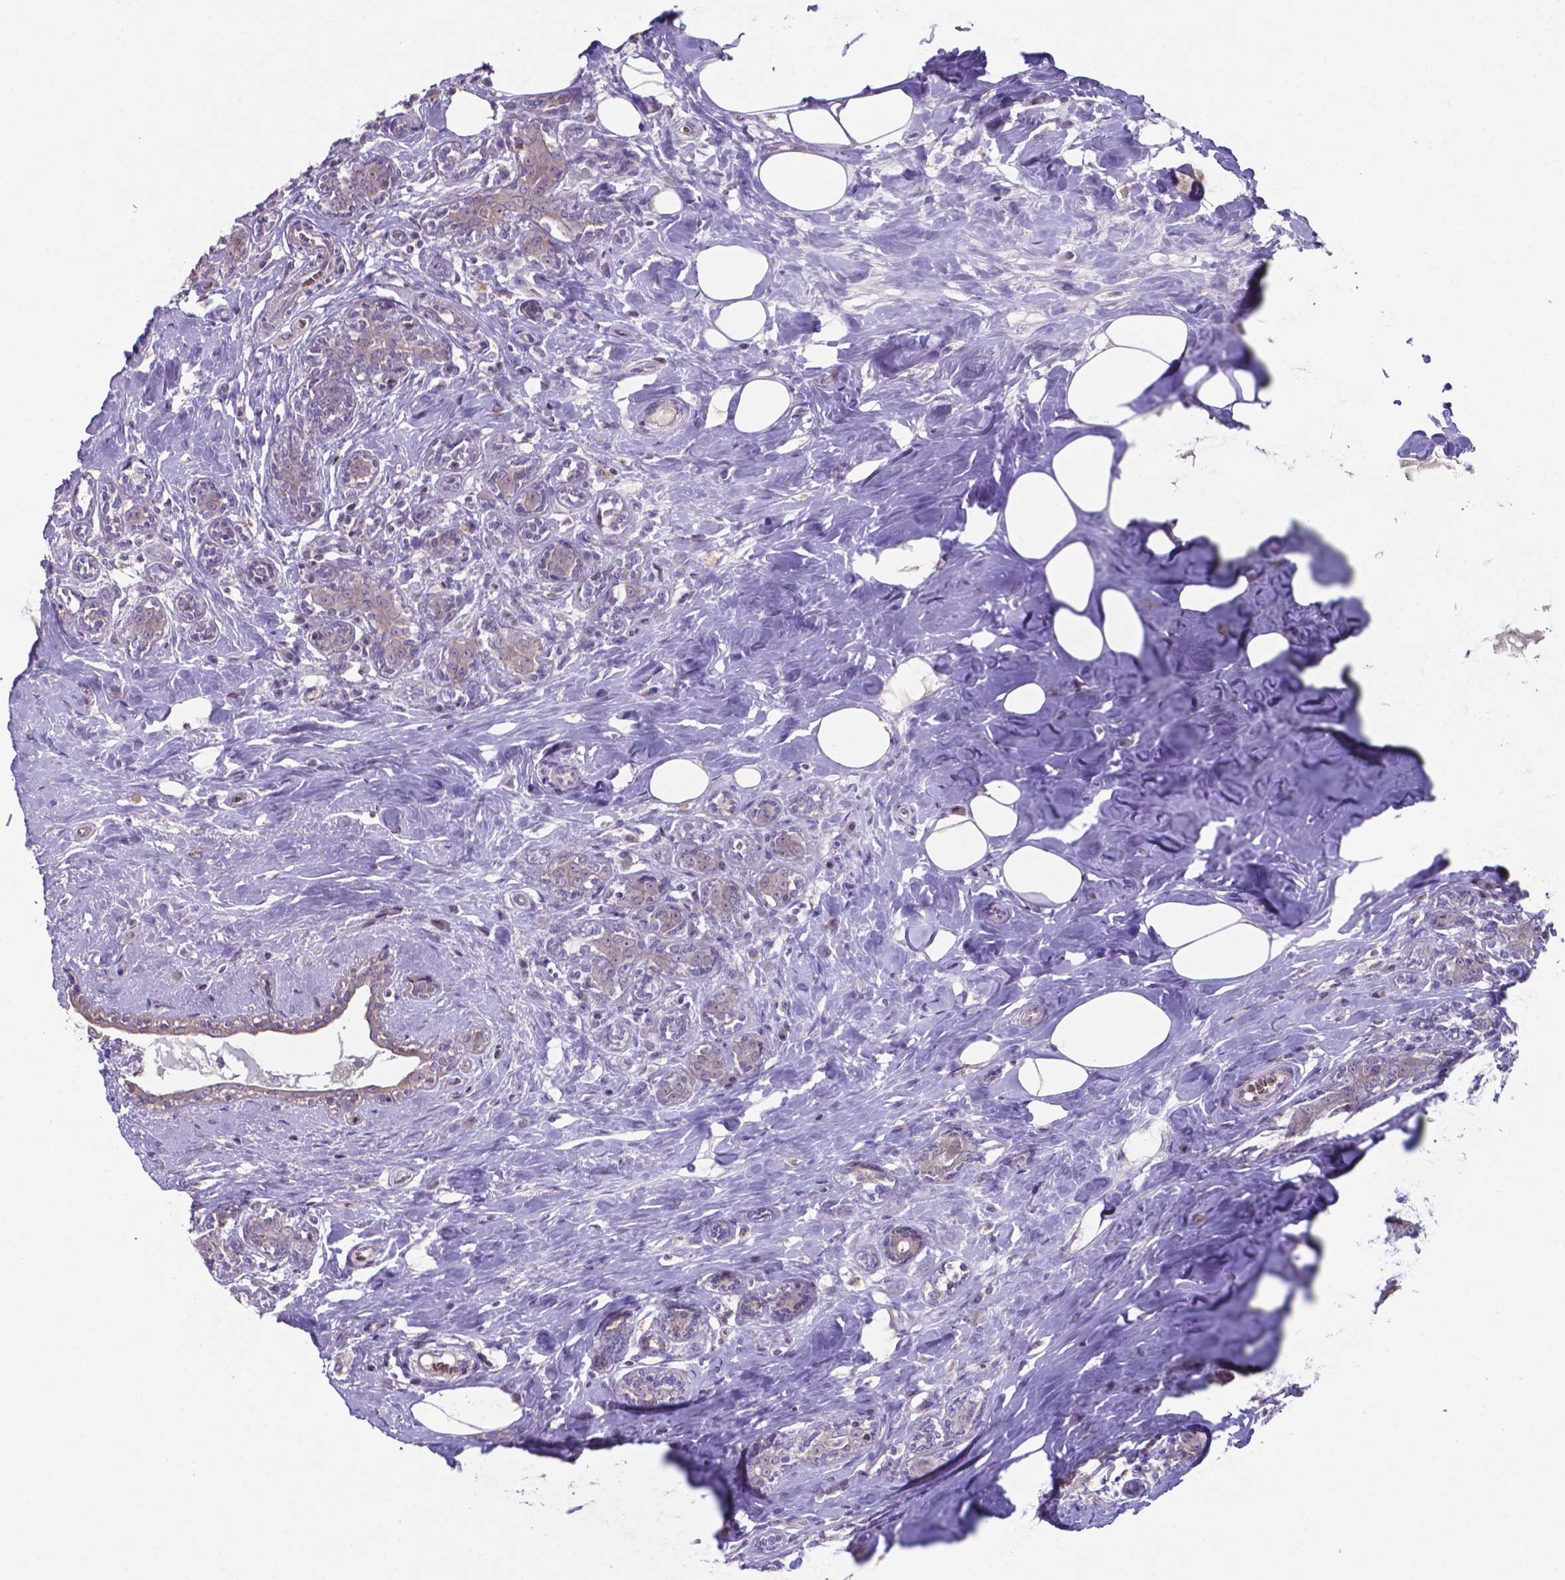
{"staining": {"intensity": "weak", "quantity": ">75%", "location": "cytoplasmic/membranous"}, "tissue": "breast cancer", "cell_type": "Tumor cells", "image_type": "cancer", "snomed": [{"axis": "morphology", "description": "Normal tissue, NOS"}, {"axis": "morphology", "description": "Duct carcinoma"}, {"axis": "topography", "description": "Breast"}], "caption": "Tumor cells exhibit low levels of weak cytoplasmic/membranous expression in approximately >75% of cells in breast intraductal carcinoma.", "gene": "TYRO3", "patient": {"sex": "female", "age": 43}}